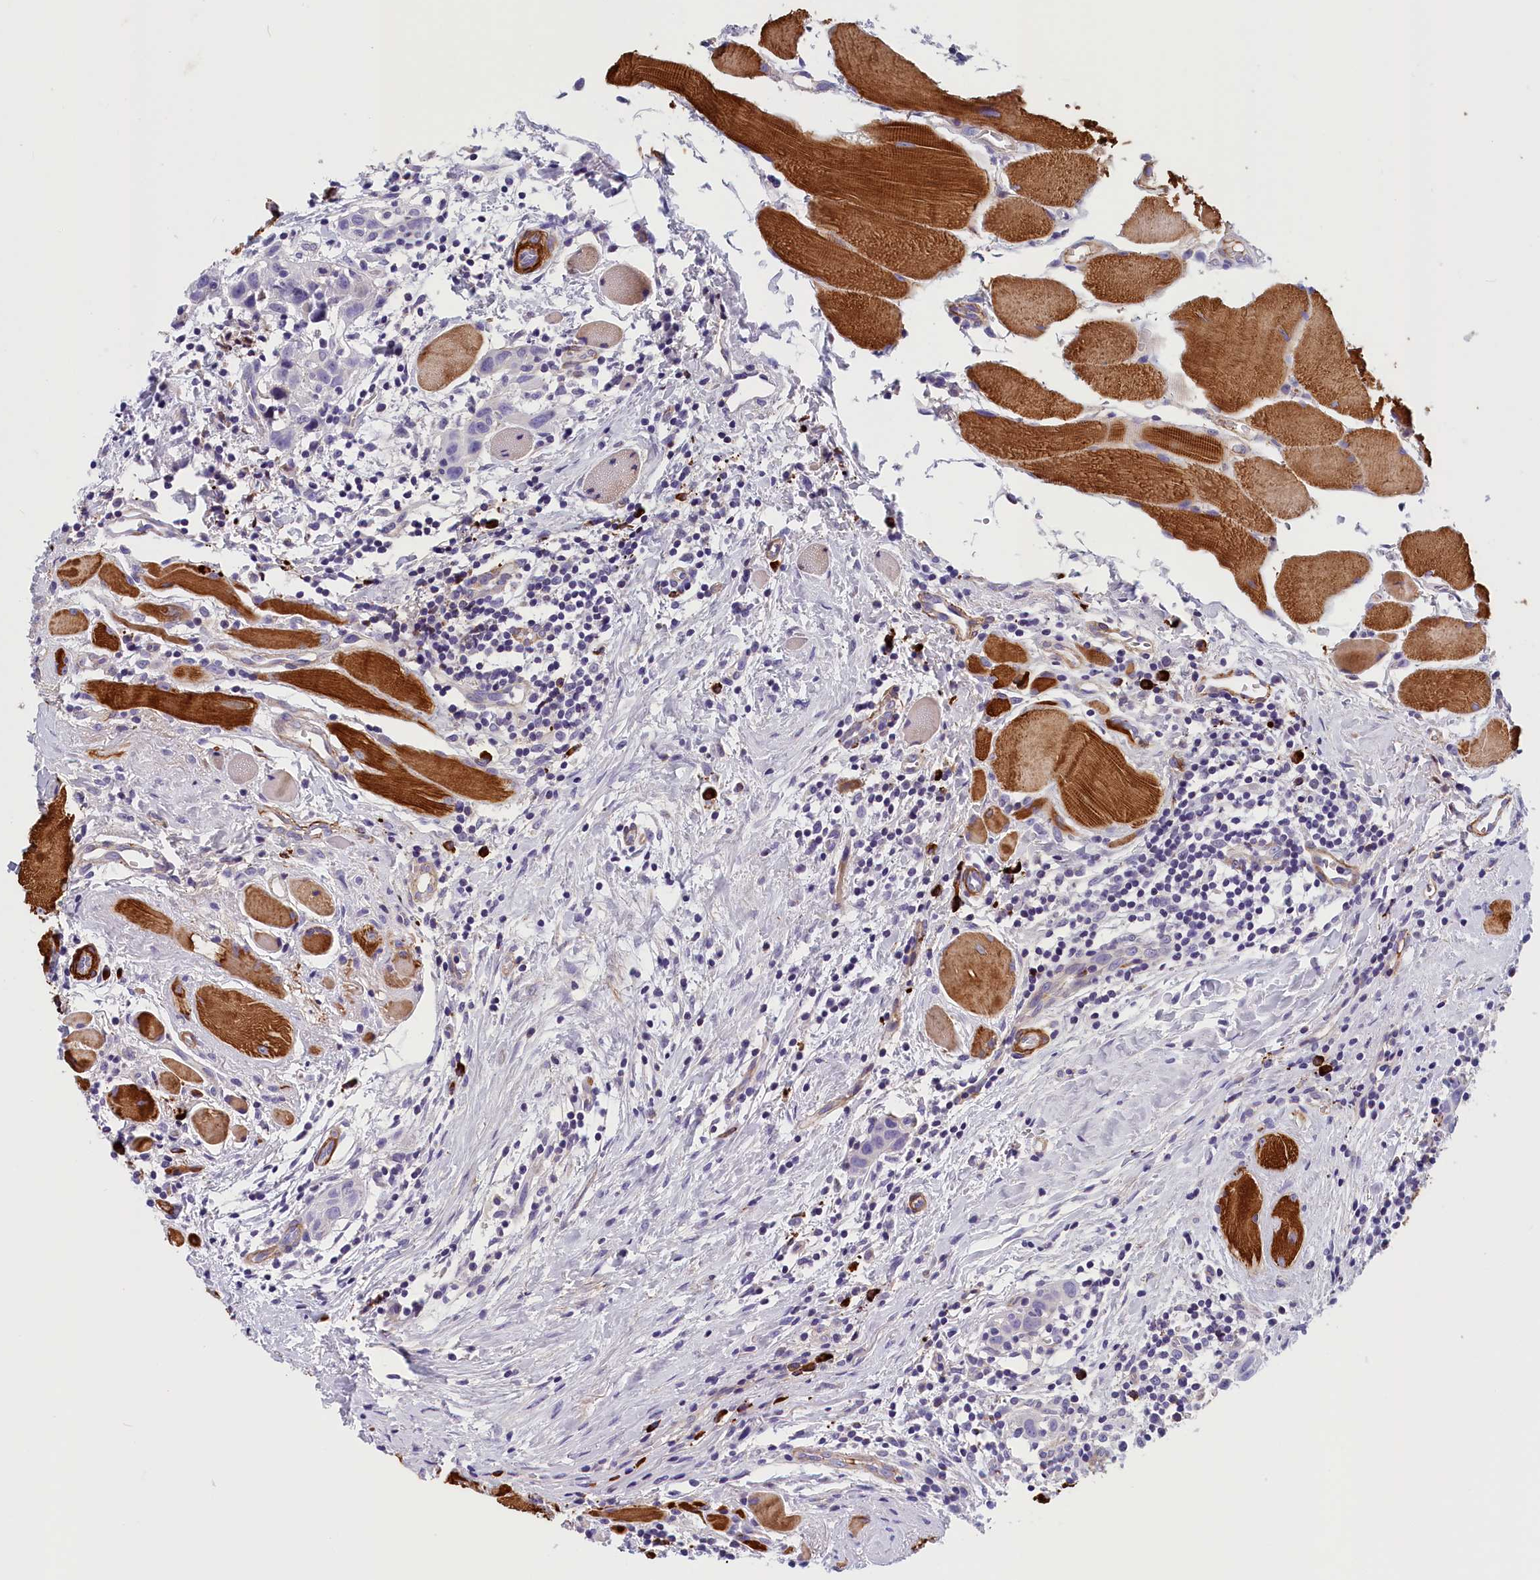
{"staining": {"intensity": "negative", "quantity": "none", "location": "none"}, "tissue": "head and neck cancer", "cell_type": "Tumor cells", "image_type": "cancer", "snomed": [{"axis": "morphology", "description": "Squamous cell carcinoma, NOS"}, {"axis": "topography", "description": "Oral tissue"}, {"axis": "topography", "description": "Head-Neck"}], "caption": "The micrograph displays no staining of tumor cells in head and neck squamous cell carcinoma.", "gene": "BCL2L13", "patient": {"sex": "female", "age": 50}}